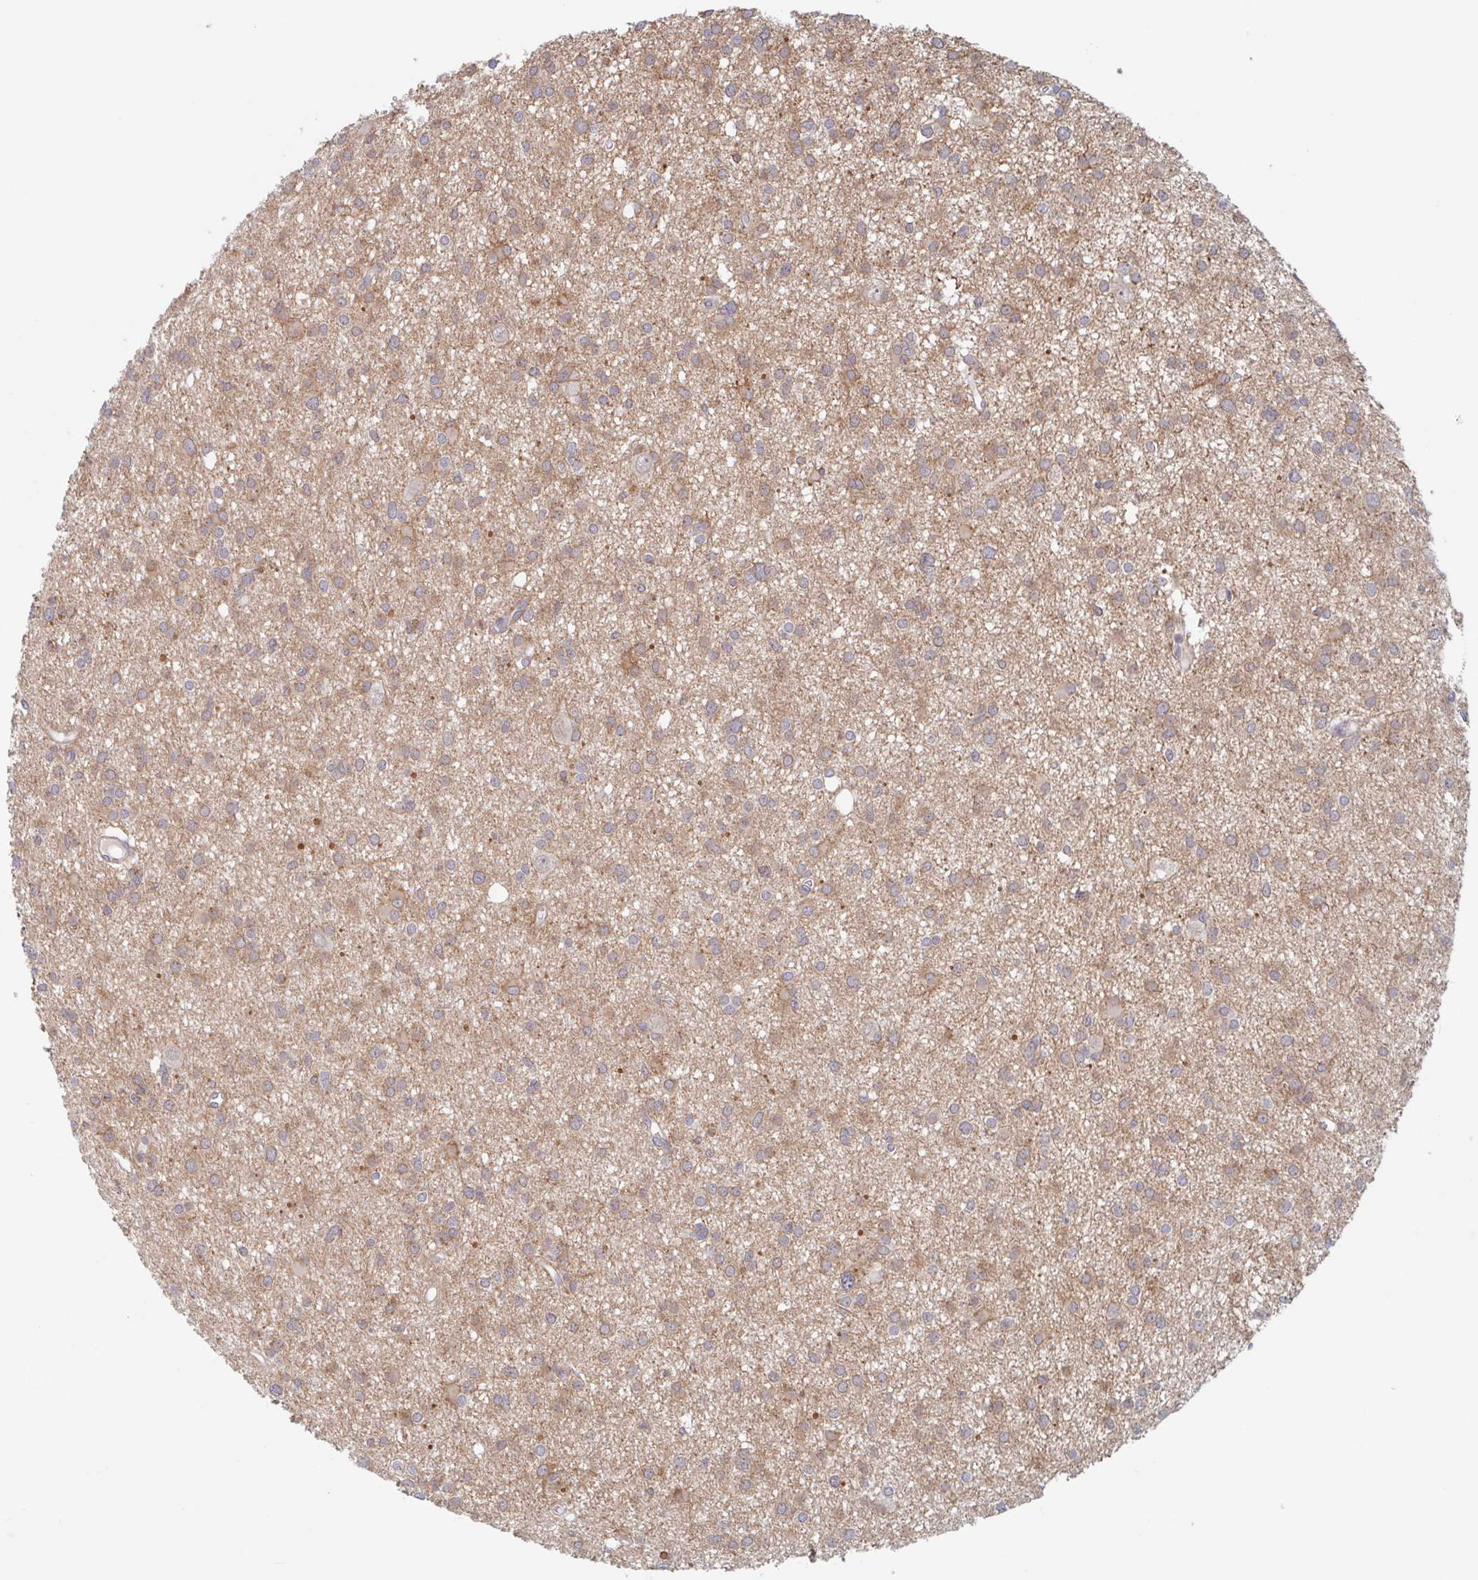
{"staining": {"intensity": "weak", "quantity": "25%-75%", "location": "cytoplasmic/membranous"}, "tissue": "glioma", "cell_type": "Tumor cells", "image_type": "cancer", "snomed": [{"axis": "morphology", "description": "Glioma, malignant, High grade"}, {"axis": "topography", "description": "Brain"}], "caption": "This image displays malignant glioma (high-grade) stained with immunohistochemistry (IHC) to label a protein in brown. The cytoplasmic/membranous of tumor cells show weak positivity for the protein. Nuclei are counter-stained blue.", "gene": "SURF1", "patient": {"sex": "male", "age": 23}}